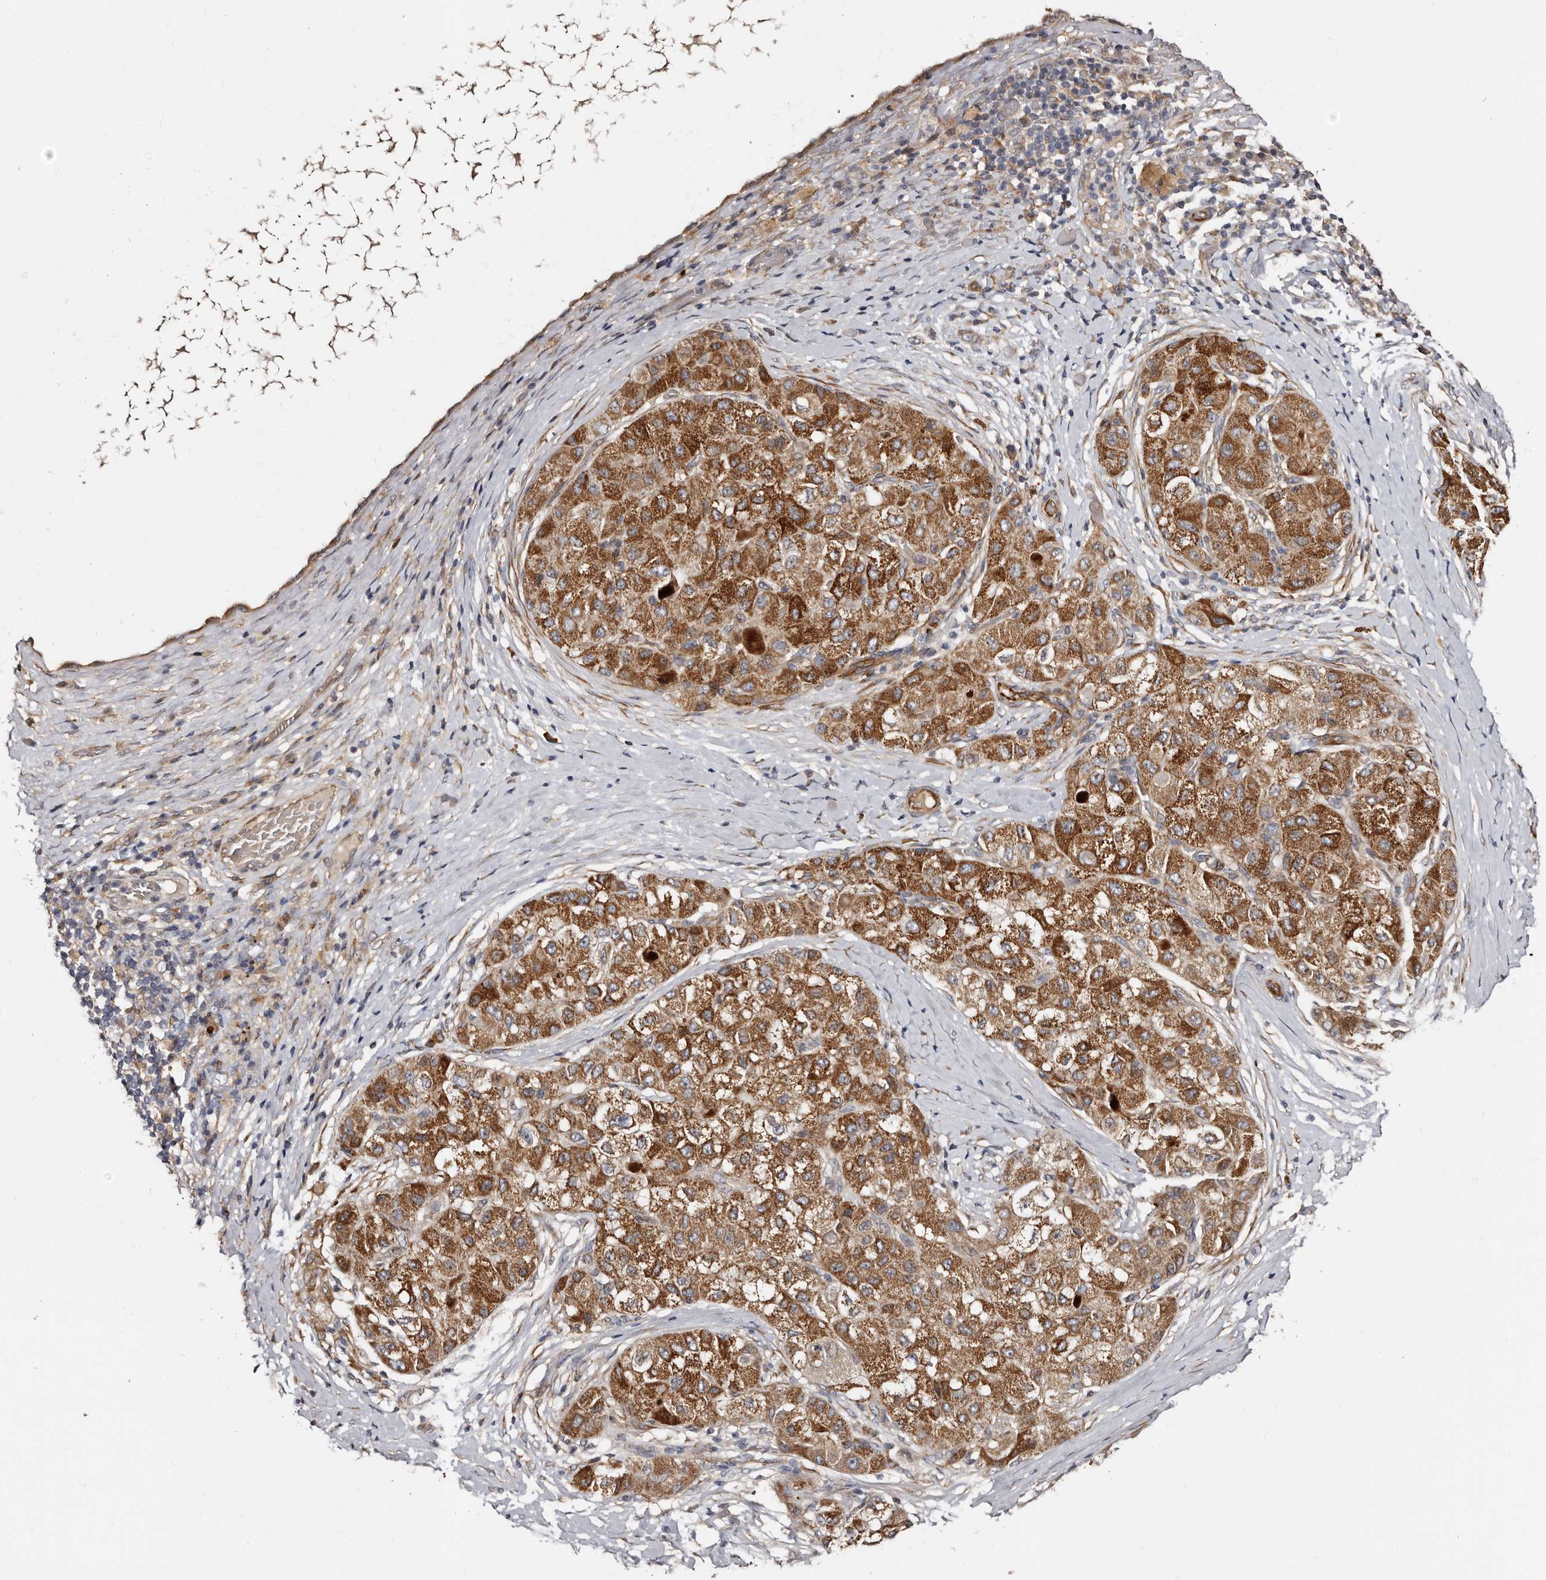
{"staining": {"intensity": "strong", "quantity": ">75%", "location": "cytoplasmic/membranous"}, "tissue": "liver cancer", "cell_type": "Tumor cells", "image_type": "cancer", "snomed": [{"axis": "morphology", "description": "Carcinoma, Hepatocellular, NOS"}, {"axis": "topography", "description": "Liver"}], "caption": "High-magnification brightfield microscopy of liver cancer stained with DAB (3,3'-diaminobenzidine) (brown) and counterstained with hematoxylin (blue). tumor cells exhibit strong cytoplasmic/membranous staining is seen in approximately>75% of cells.", "gene": "TBC1D22B", "patient": {"sex": "male", "age": 80}}